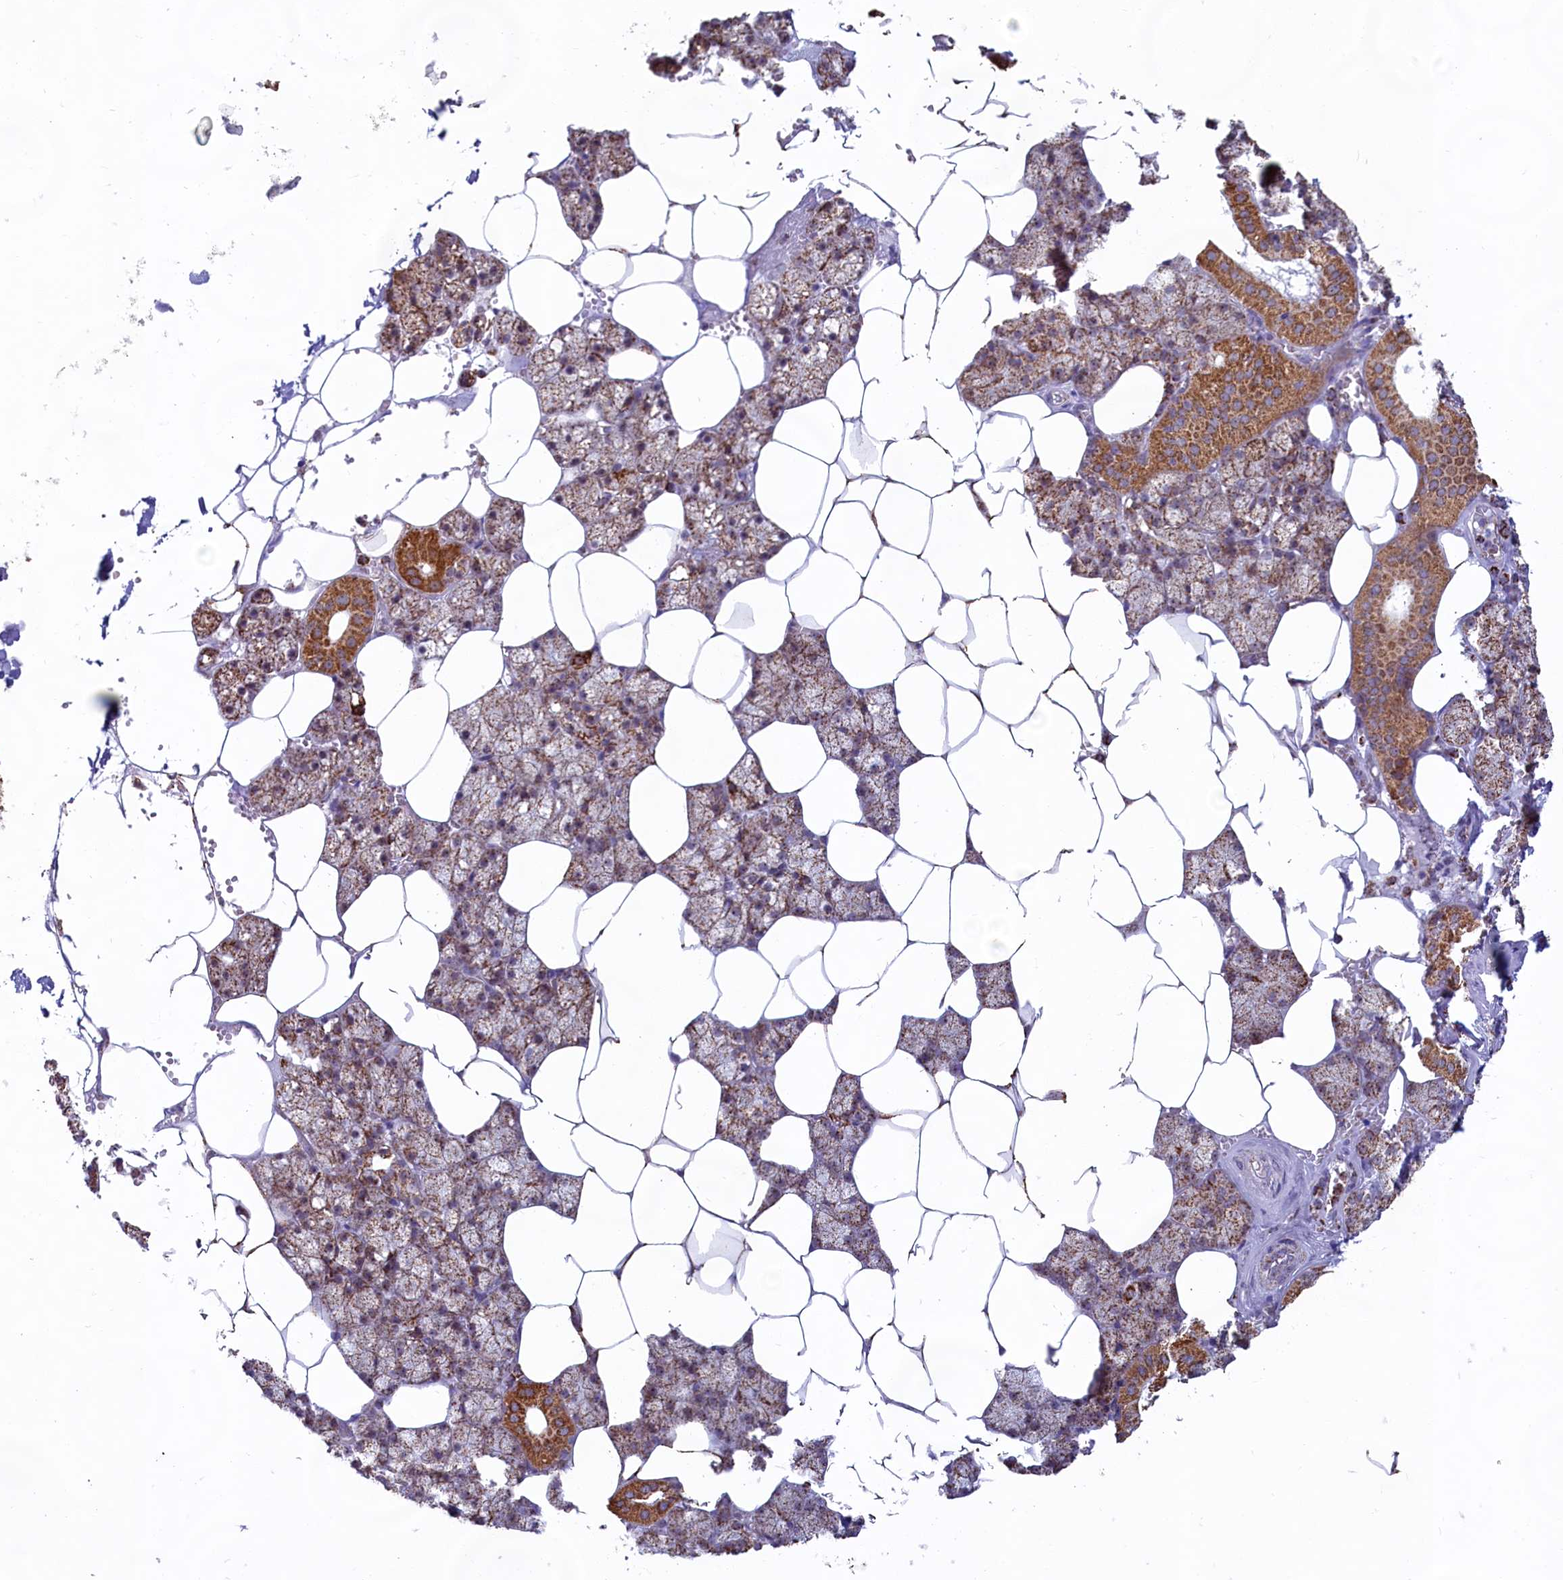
{"staining": {"intensity": "moderate", "quantity": ">75%", "location": "cytoplasmic/membranous"}, "tissue": "salivary gland", "cell_type": "Glandular cells", "image_type": "normal", "snomed": [{"axis": "morphology", "description": "Normal tissue, NOS"}, {"axis": "topography", "description": "Salivary gland"}], "caption": "High-magnification brightfield microscopy of benign salivary gland stained with DAB (3,3'-diaminobenzidine) (brown) and counterstained with hematoxylin (blue). glandular cells exhibit moderate cytoplasmic/membranous positivity is identified in about>75% of cells.", "gene": "C1D", "patient": {"sex": "male", "age": 62}}